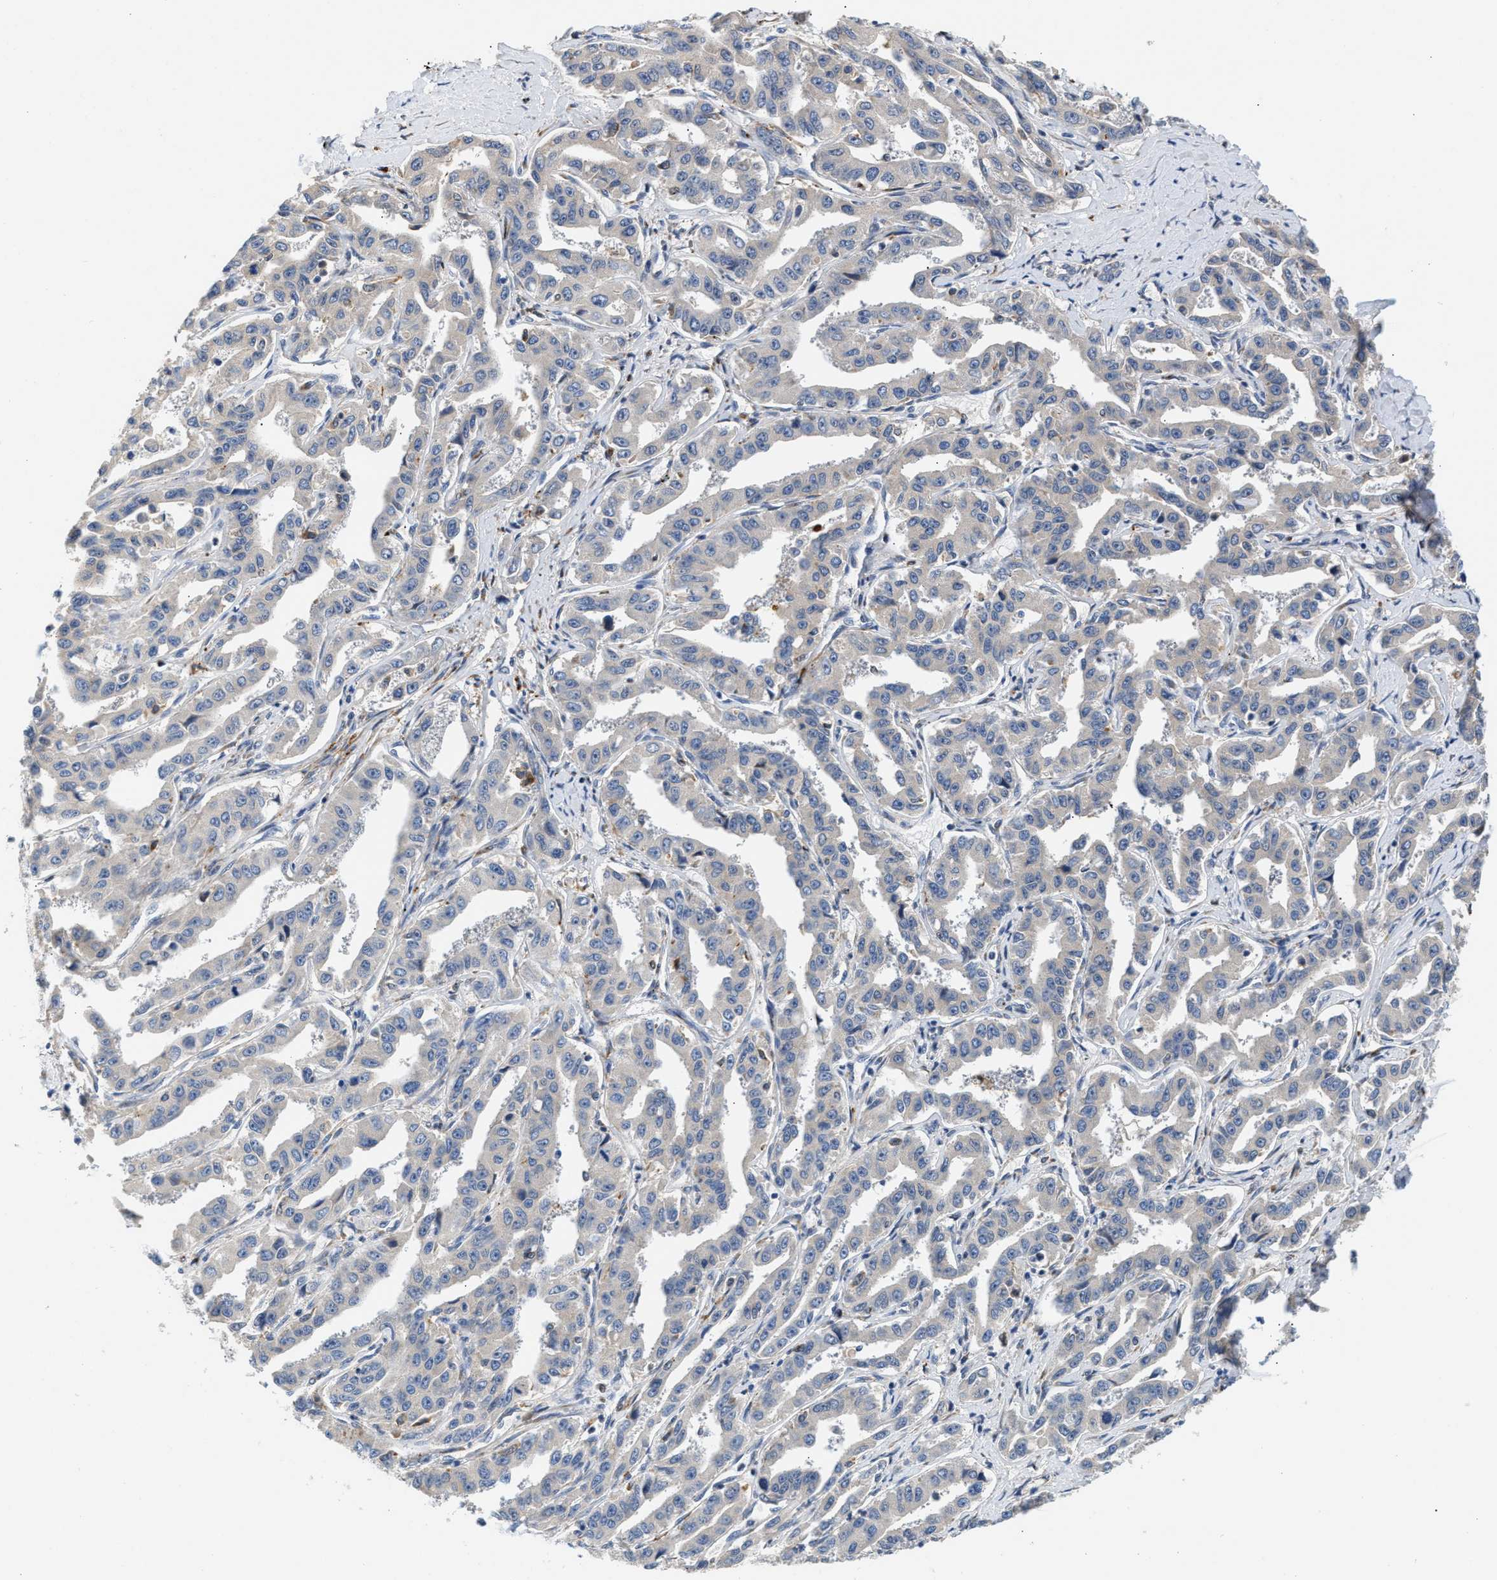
{"staining": {"intensity": "negative", "quantity": "none", "location": "none"}, "tissue": "liver cancer", "cell_type": "Tumor cells", "image_type": "cancer", "snomed": [{"axis": "morphology", "description": "Cholangiocarcinoma"}, {"axis": "topography", "description": "Liver"}], "caption": "An immunohistochemistry (IHC) image of liver cancer is shown. There is no staining in tumor cells of liver cancer.", "gene": "PPM1L", "patient": {"sex": "male", "age": 59}}